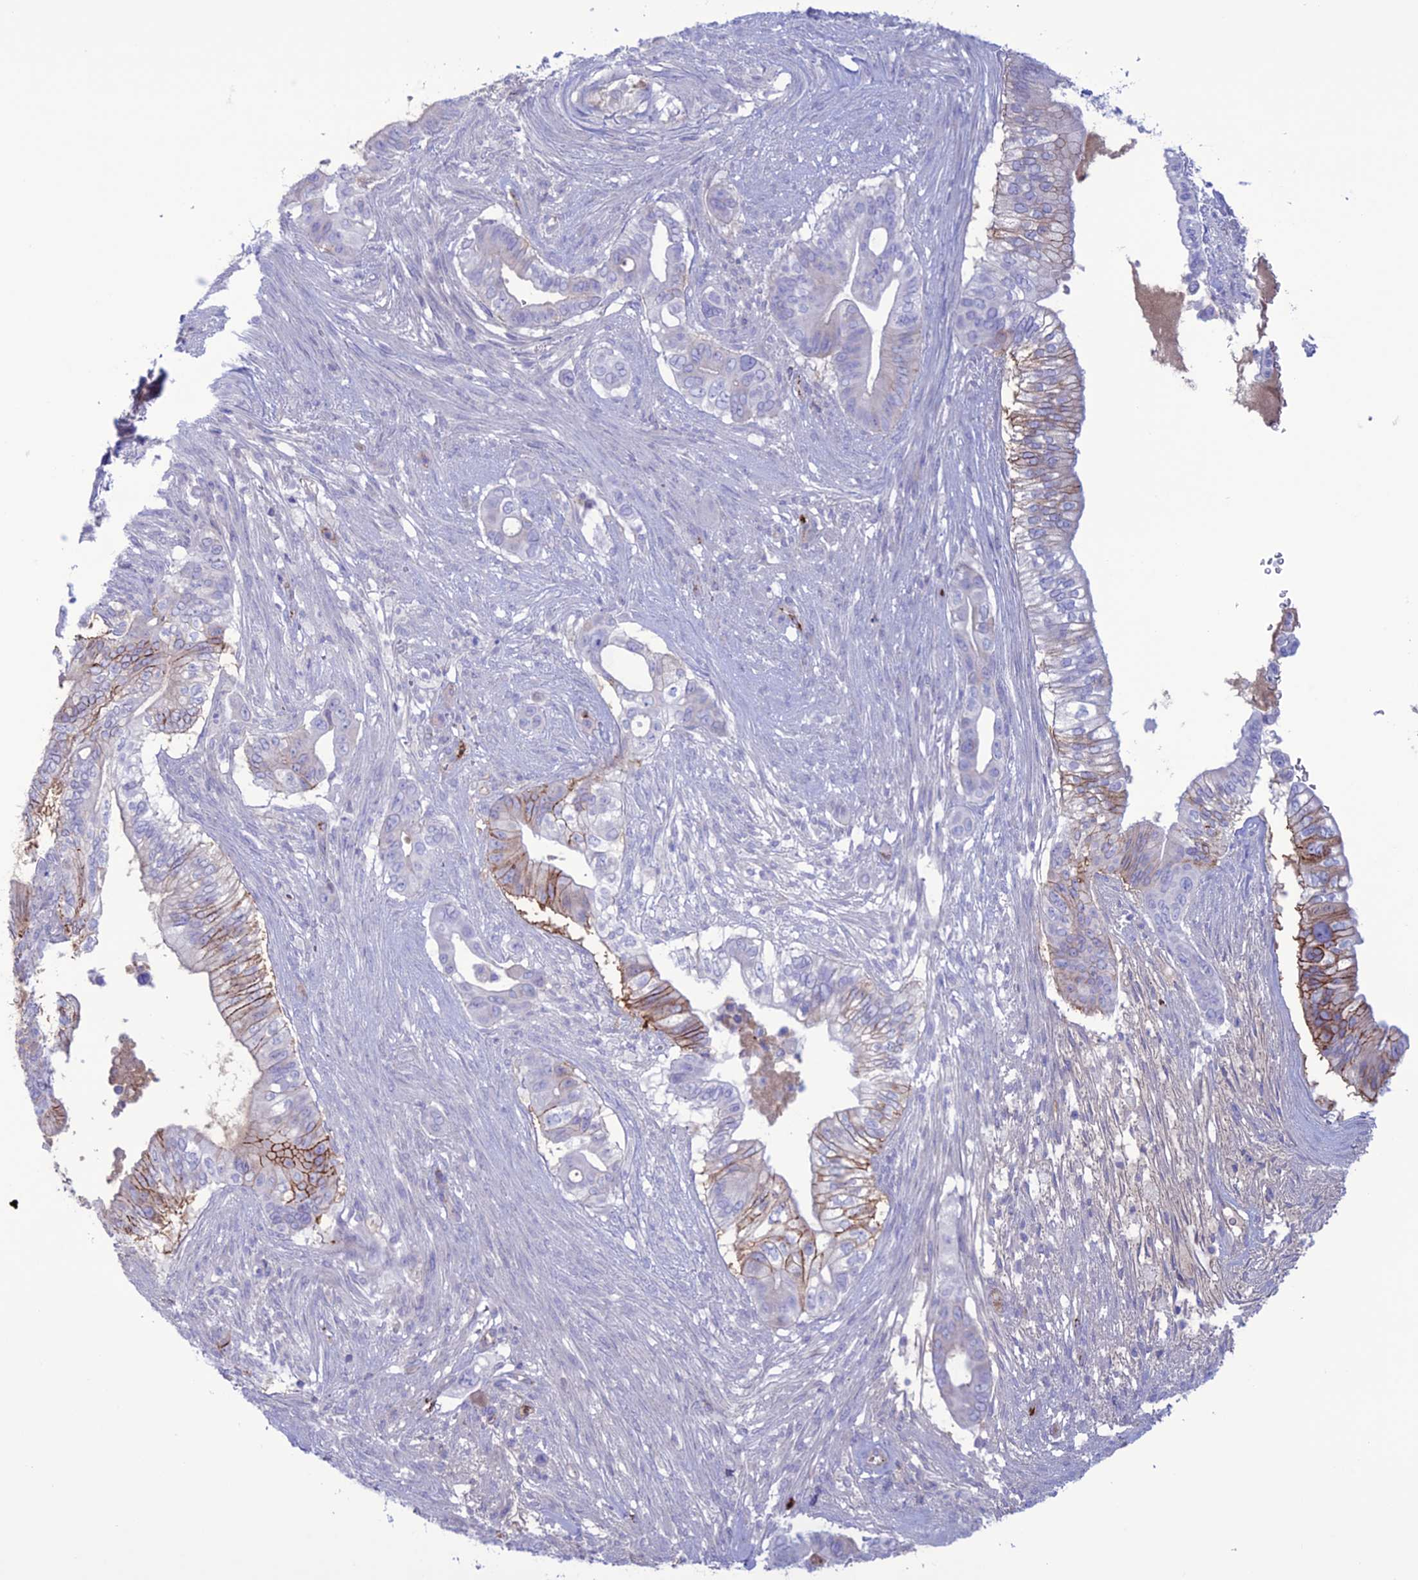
{"staining": {"intensity": "moderate", "quantity": "<25%", "location": "cytoplasmic/membranous"}, "tissue": "pancreatic cancer", "cell_type": "Tumor cells", "image_type": "cancer", "snomed": [{"axis": "morphology", "description": "Adenocarcinoma, NOS"}, {"axis": "topography", "description": "Pancreas"}], "caption": "IHC of adenocarcinoma (pancreatic) exhibits low levels of moderate cytoplasmic/membranous positivity in about <25% of tumor cells.", "gene": "CDC42EP5", "patient": {"sex": "male", "age": 68}}